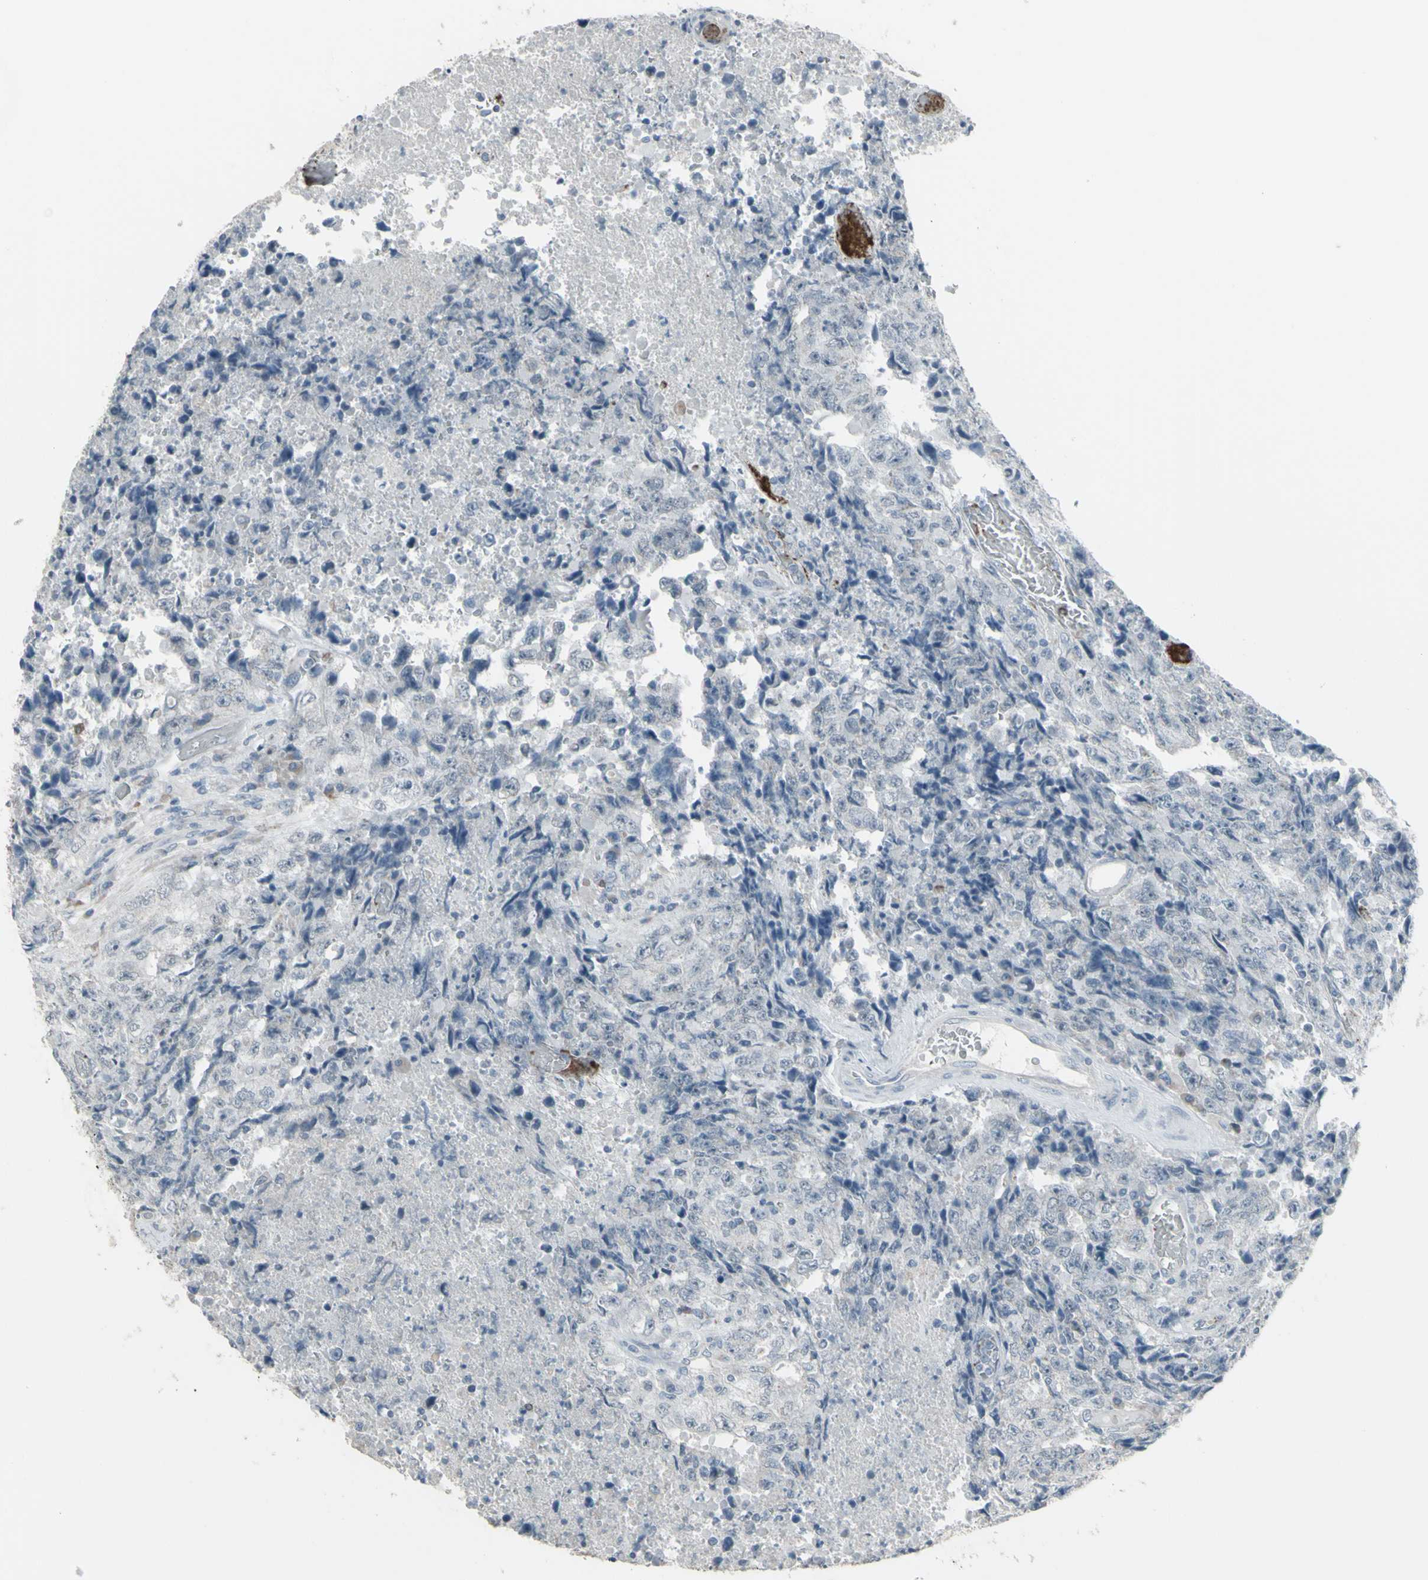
{"staining": {"intensity": "negative", "quantity": "none", "location": "none"}, "tissue": "testis cancer", "cell_type": "Tumor cells", "image_type": "cancer", "snomed": [{"axis": "morphology", "description": "Necrosis, NOS"}, {"axis": "morphology", "description": "Carcinoma, Embryonal, NOS"}, {"axis": "topography", "description": "Testis"}], "caption": "Testis cancer (embryonal carcinoma) was stained to show a protein in brown. There is no significant positivity in tumor cells. (IHC, brightfield microscopy, high magnification).", "gene": "CD79B", "patient": {"sex": "male", "age": 19}}